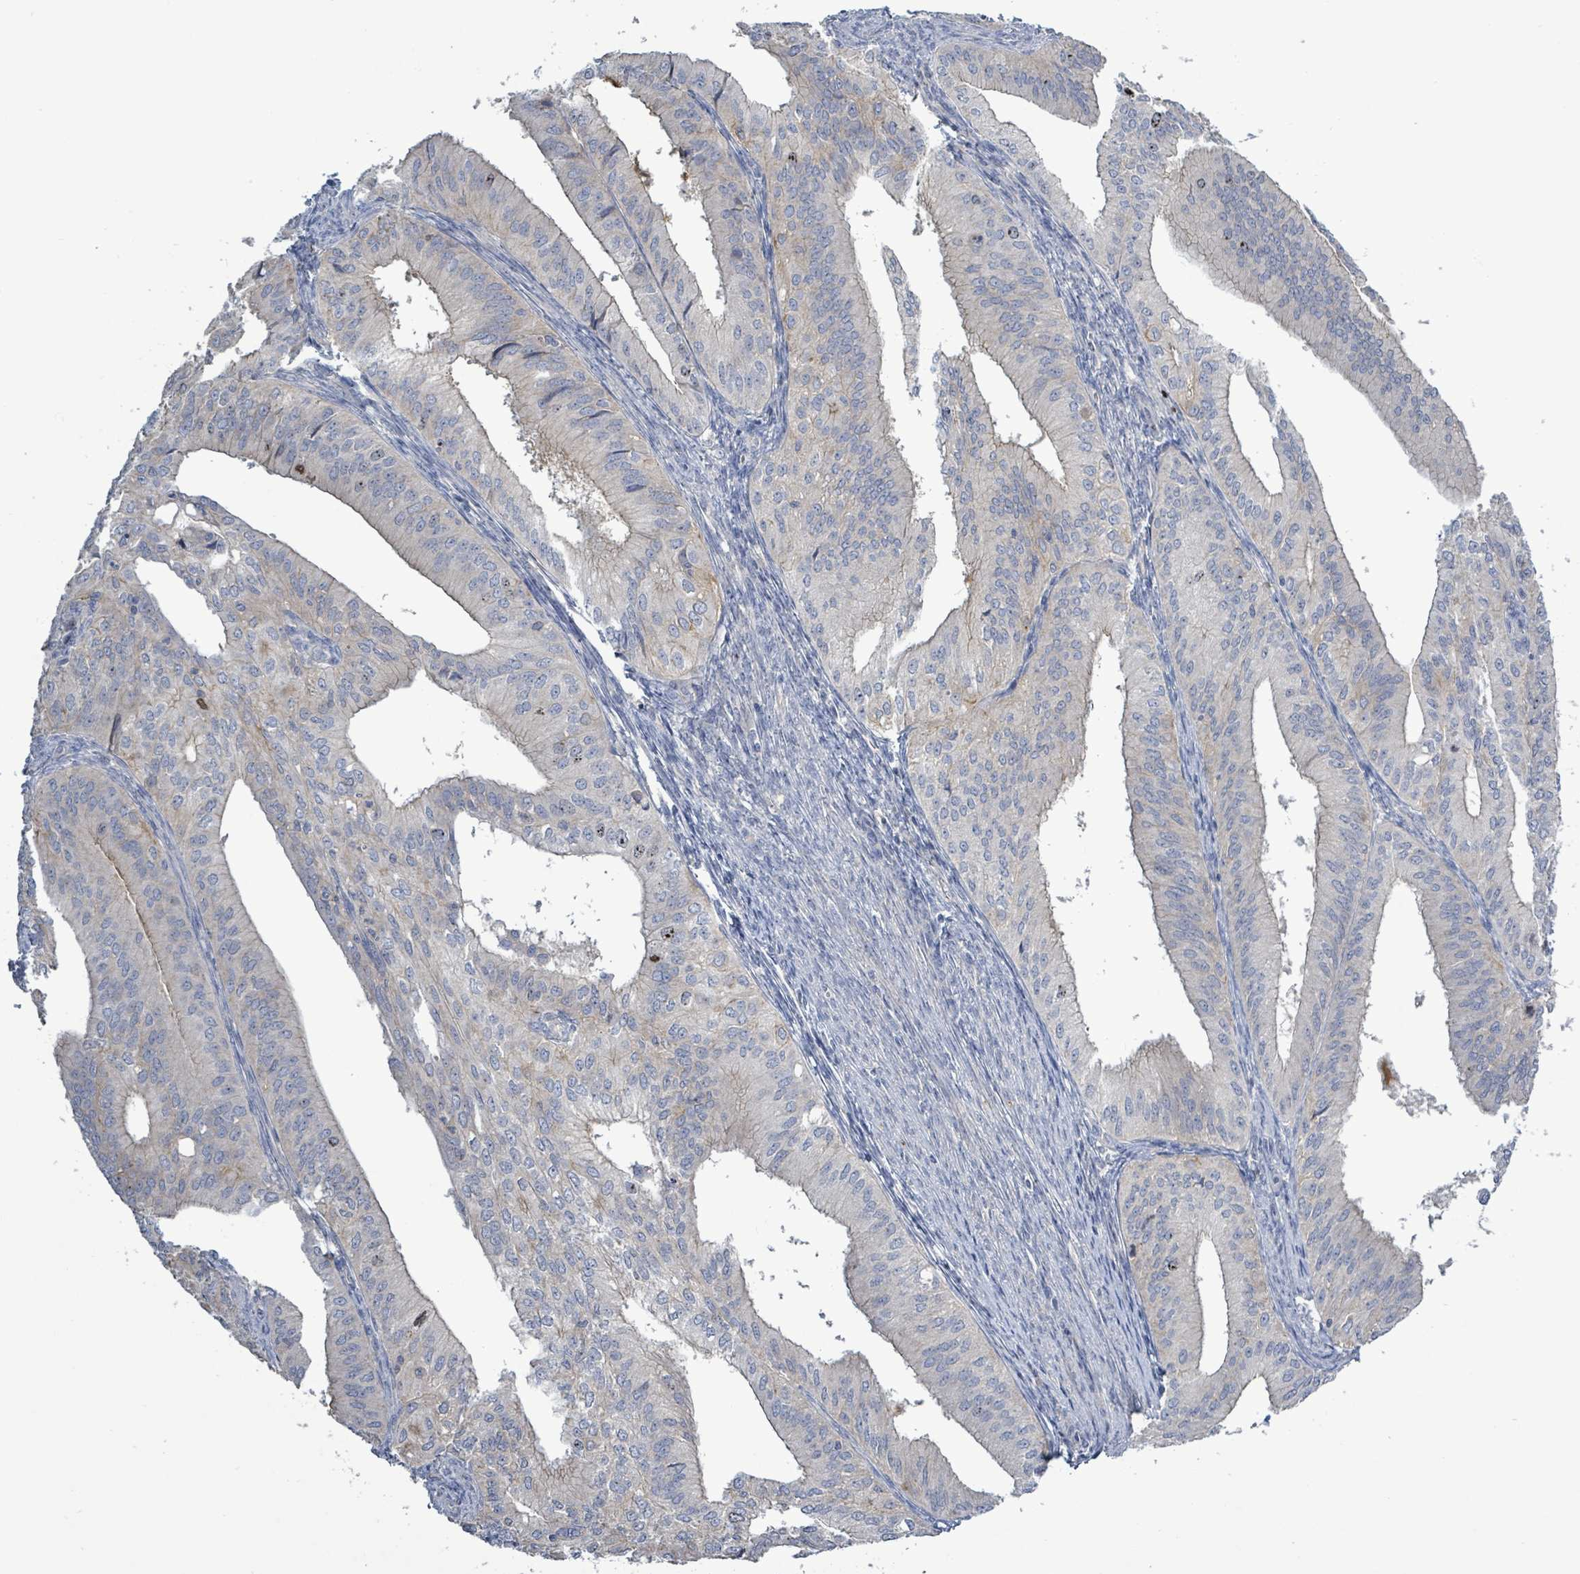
{"staining": {"intensity": "weak", "quantity": "<25%", "location": "cytoplasmic/membranous"}, "tissue": "endometrial cancer", "cell_type": "Tumor cells", "image_type": "cancer", "snomed": [{"axis": "morphology", "description": "Adenocarcinoma, NOS"}, {"axis": "topography", "description": "Endometrium"}], "caption": "Immunohistochemical staining of human endometrial adenocarcinoma shows no significant positivity in tumor cells. The staining was performed using DAB to visualize the protein expression in brown, while the nuclei were stained in blue with hematoxylin (Magnification: 20x).", "gene": "KRAS", "patient": {"sex": "female", "age": 50}}